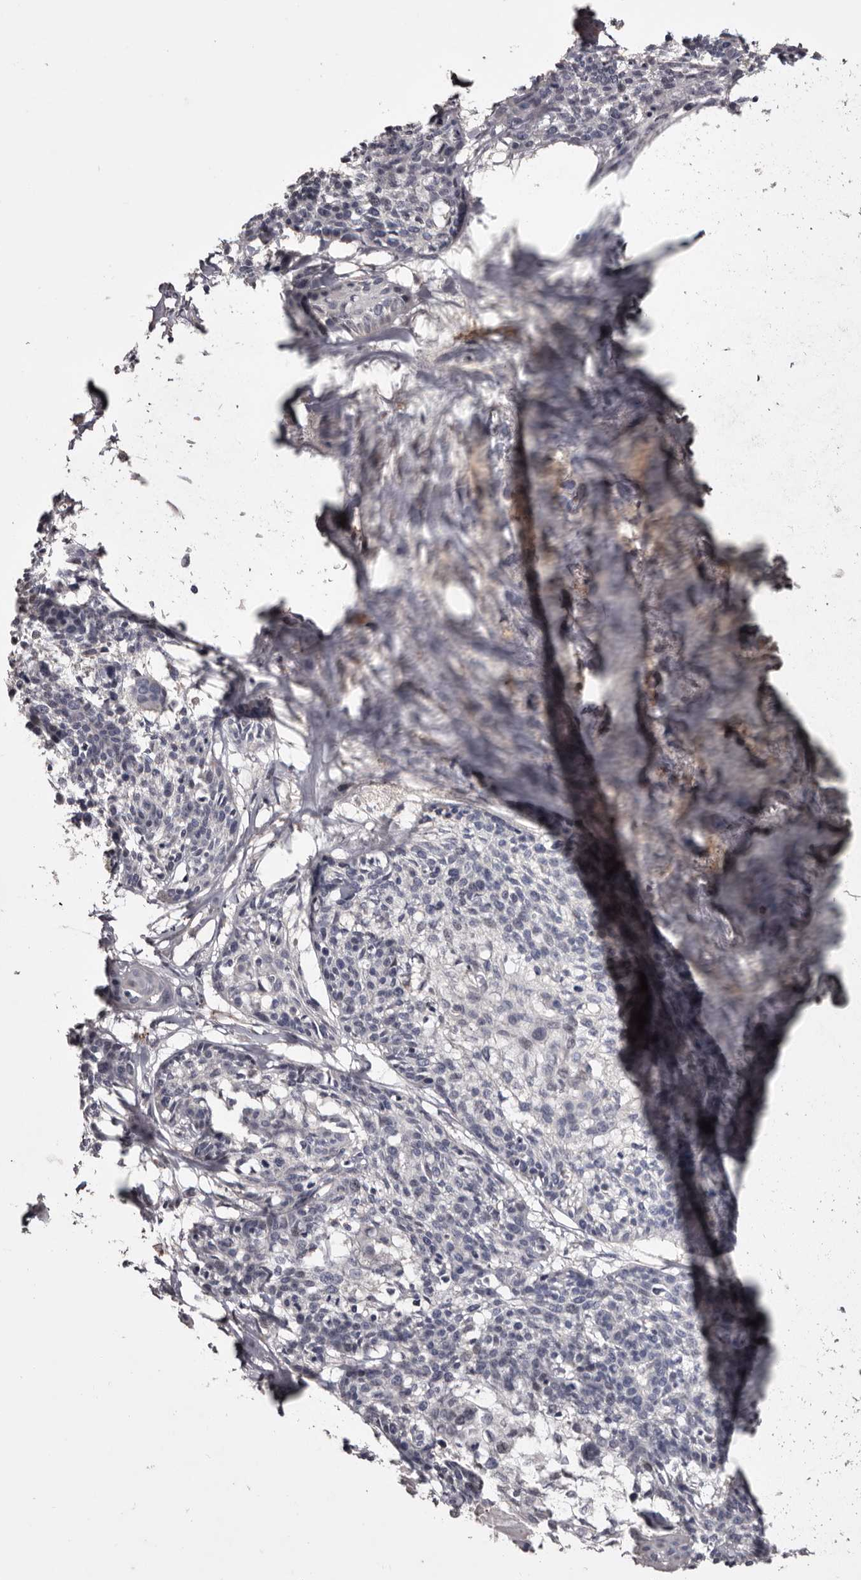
{"staining": {"intensity": "negative", "quantity": "none", "location": "none"}, "tissue": "cervical cancer", "cell_type": "Tumor cells", "image_type": "cancer", "snomed": [{"axis": "morphology", "description": "Squamous cell carcinoma, NOS"}, {"axis": "topography", "description": "Cervix"}], "caption": "Immunohistochemical staining of cervical cancer (squamous cell carcinoma) exhibits no significant positivity in tumor cells.", "gene": "SLC10A4", "patient": {"sex": "female", "age": 57}}